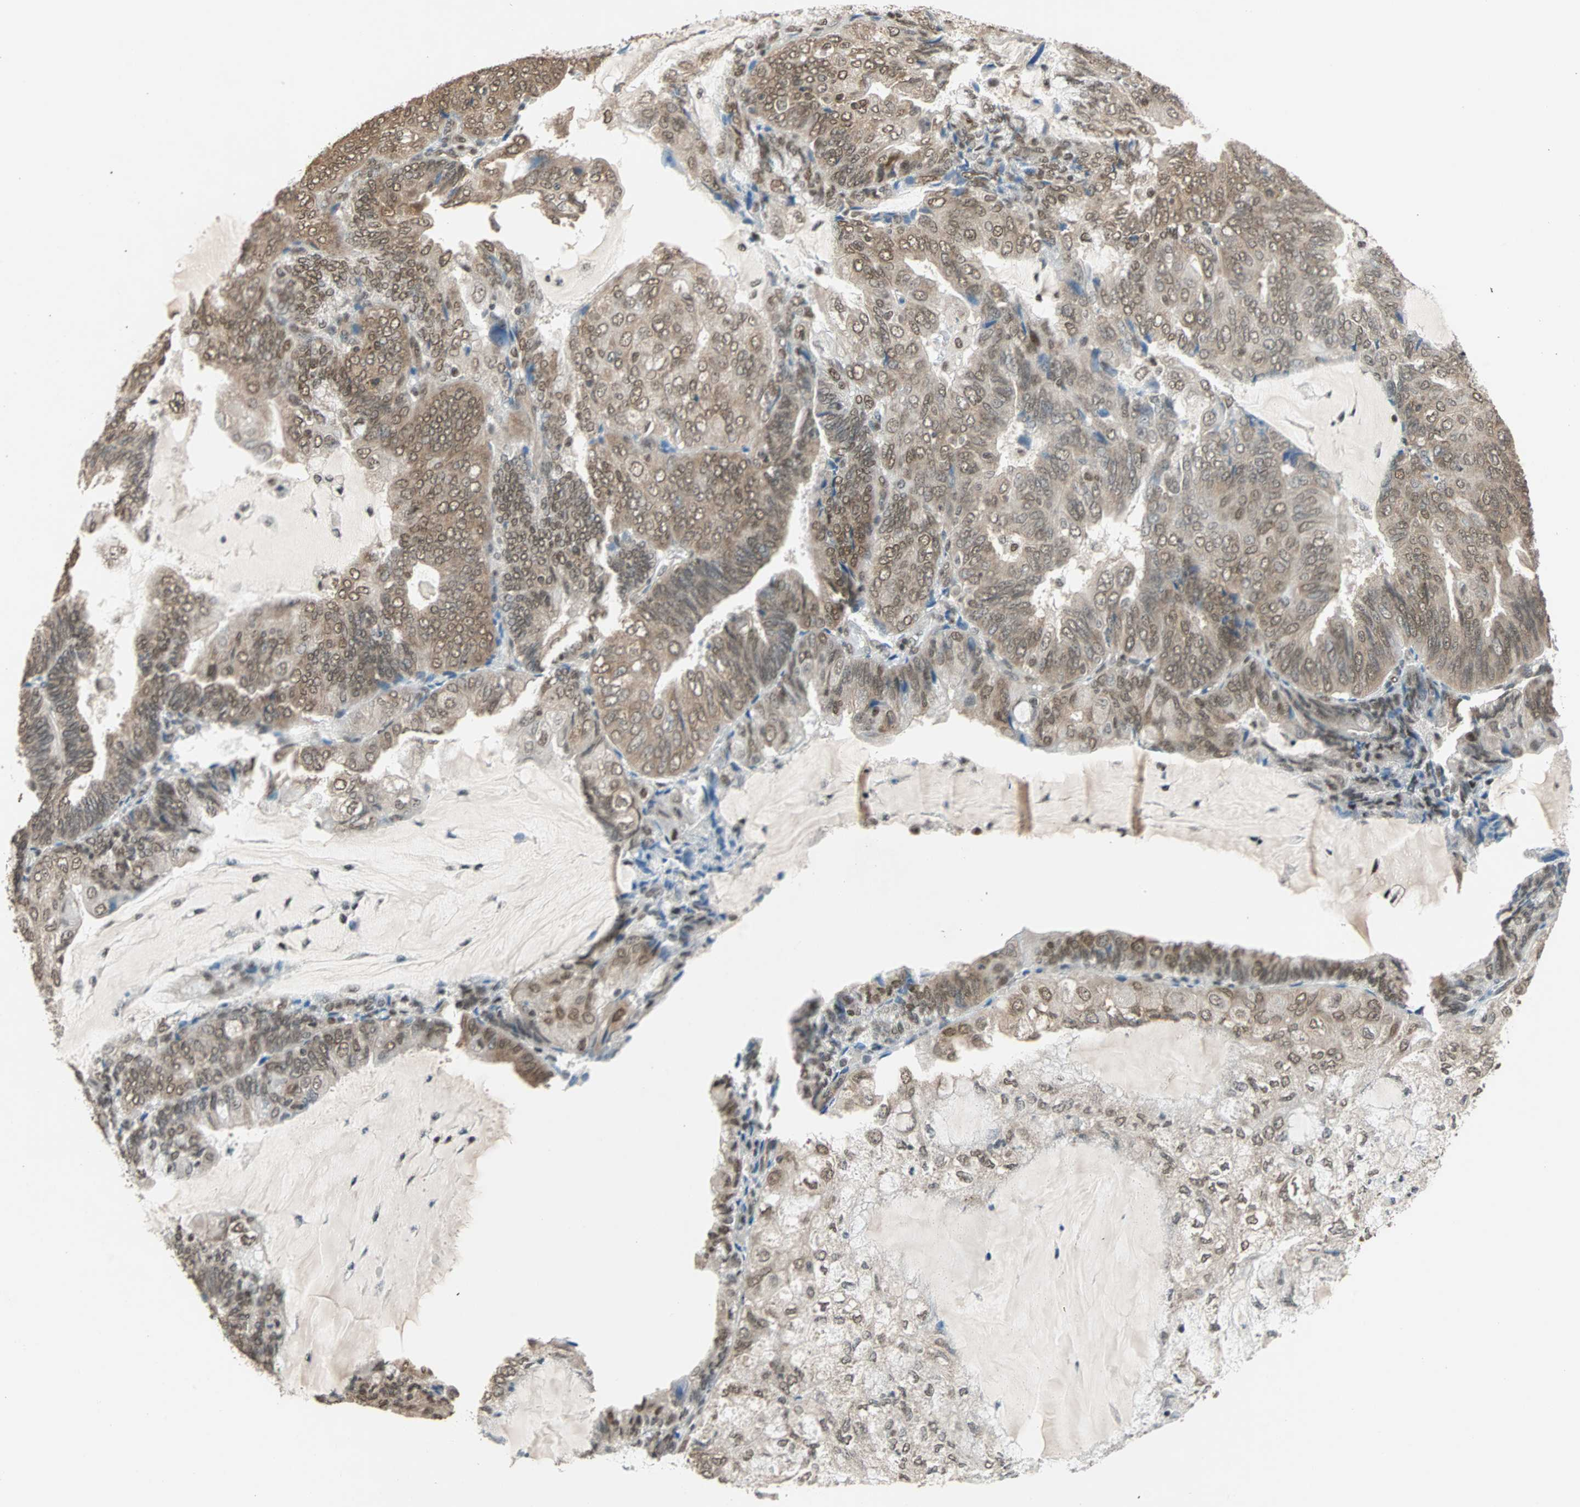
{"staining": {"intensity": "moderate", "quantity": ">75%", "location": "cytoplasmic/membranous,nuclear"}, "tissue": "endometrial cancer", "cell_type": "Tumor cells", "image_type": "cancer", "snomed": [{"axis": "morphology", "description": "Adenocarcinoma, NOS"}, {"axis": "topography", "description": "Endometrium"}], "caption": "Protein staining by immunohistochemistry (IHC) demonstrates moderate cytoplasmic/membranous and nuclear positivity in about >75% of tumor cells in adenocarcinoma (endometrial).", "gene": "DAZAP1", "patient": {"sex": "female", "age": 81}}